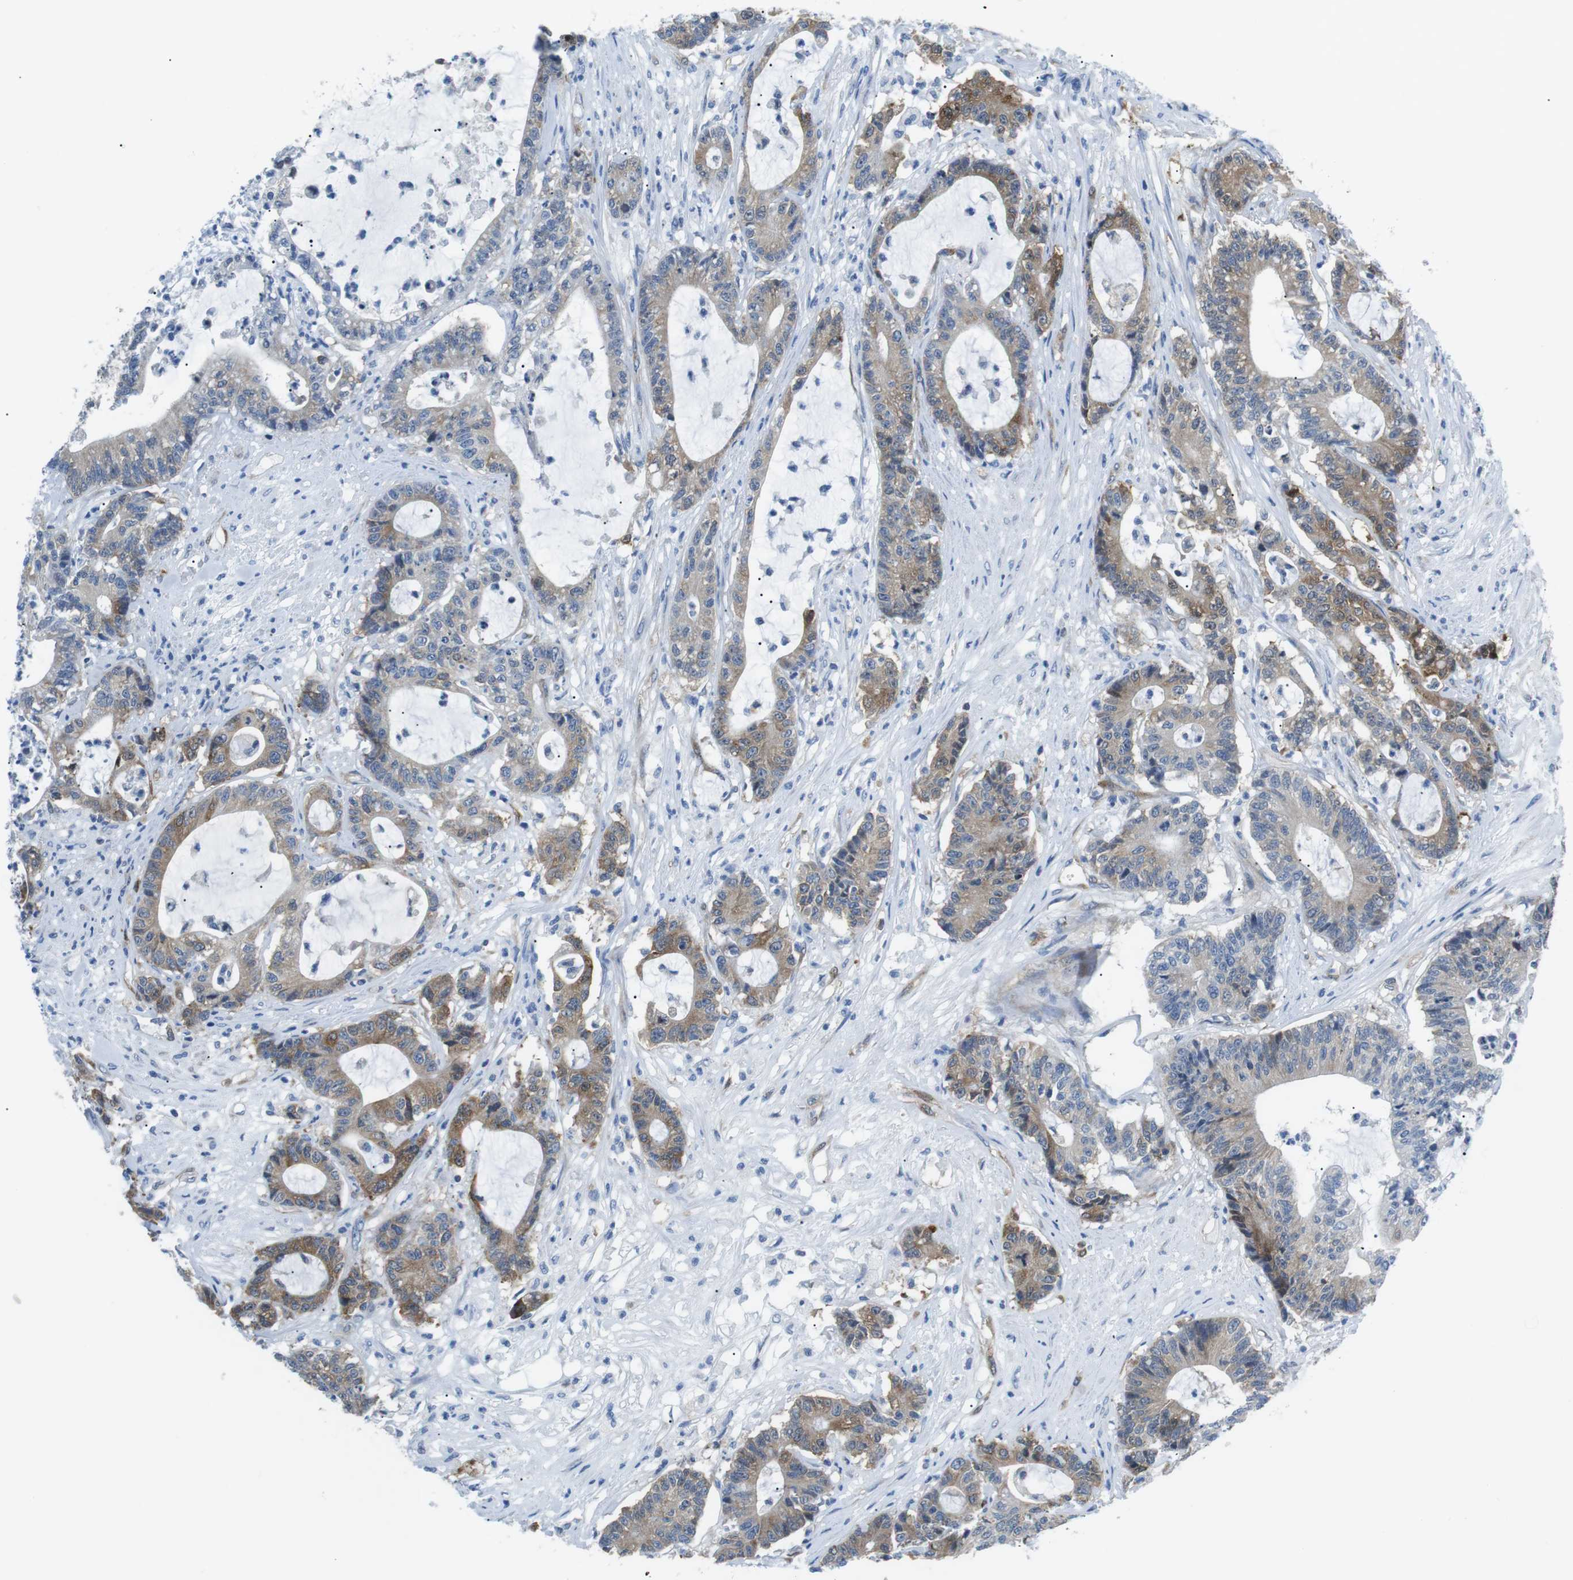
{"staining": {"intensity": "moderate", "quantity": "25%-75%", "location": "cytoplasmic/membranous"}, "tissue": "colorectal cancer", "cell_type": "Tumor cells", "image_type": "cancer", "snomed": [{"axis": "morphology", "description": "Adenocarcinoma, NOS"}, {"axis": "topography", "description": "Colon"}], "caption": "DAB (3,3'-diaminobenzidine) immunohistochemical staining of human colorectal cancer shows moderate cytoplasmic/membranous protein expression in about 25%-75% of tumor cells.", "gene": "PHLDA1", "patient": {"sex": "female", "age": 84}}